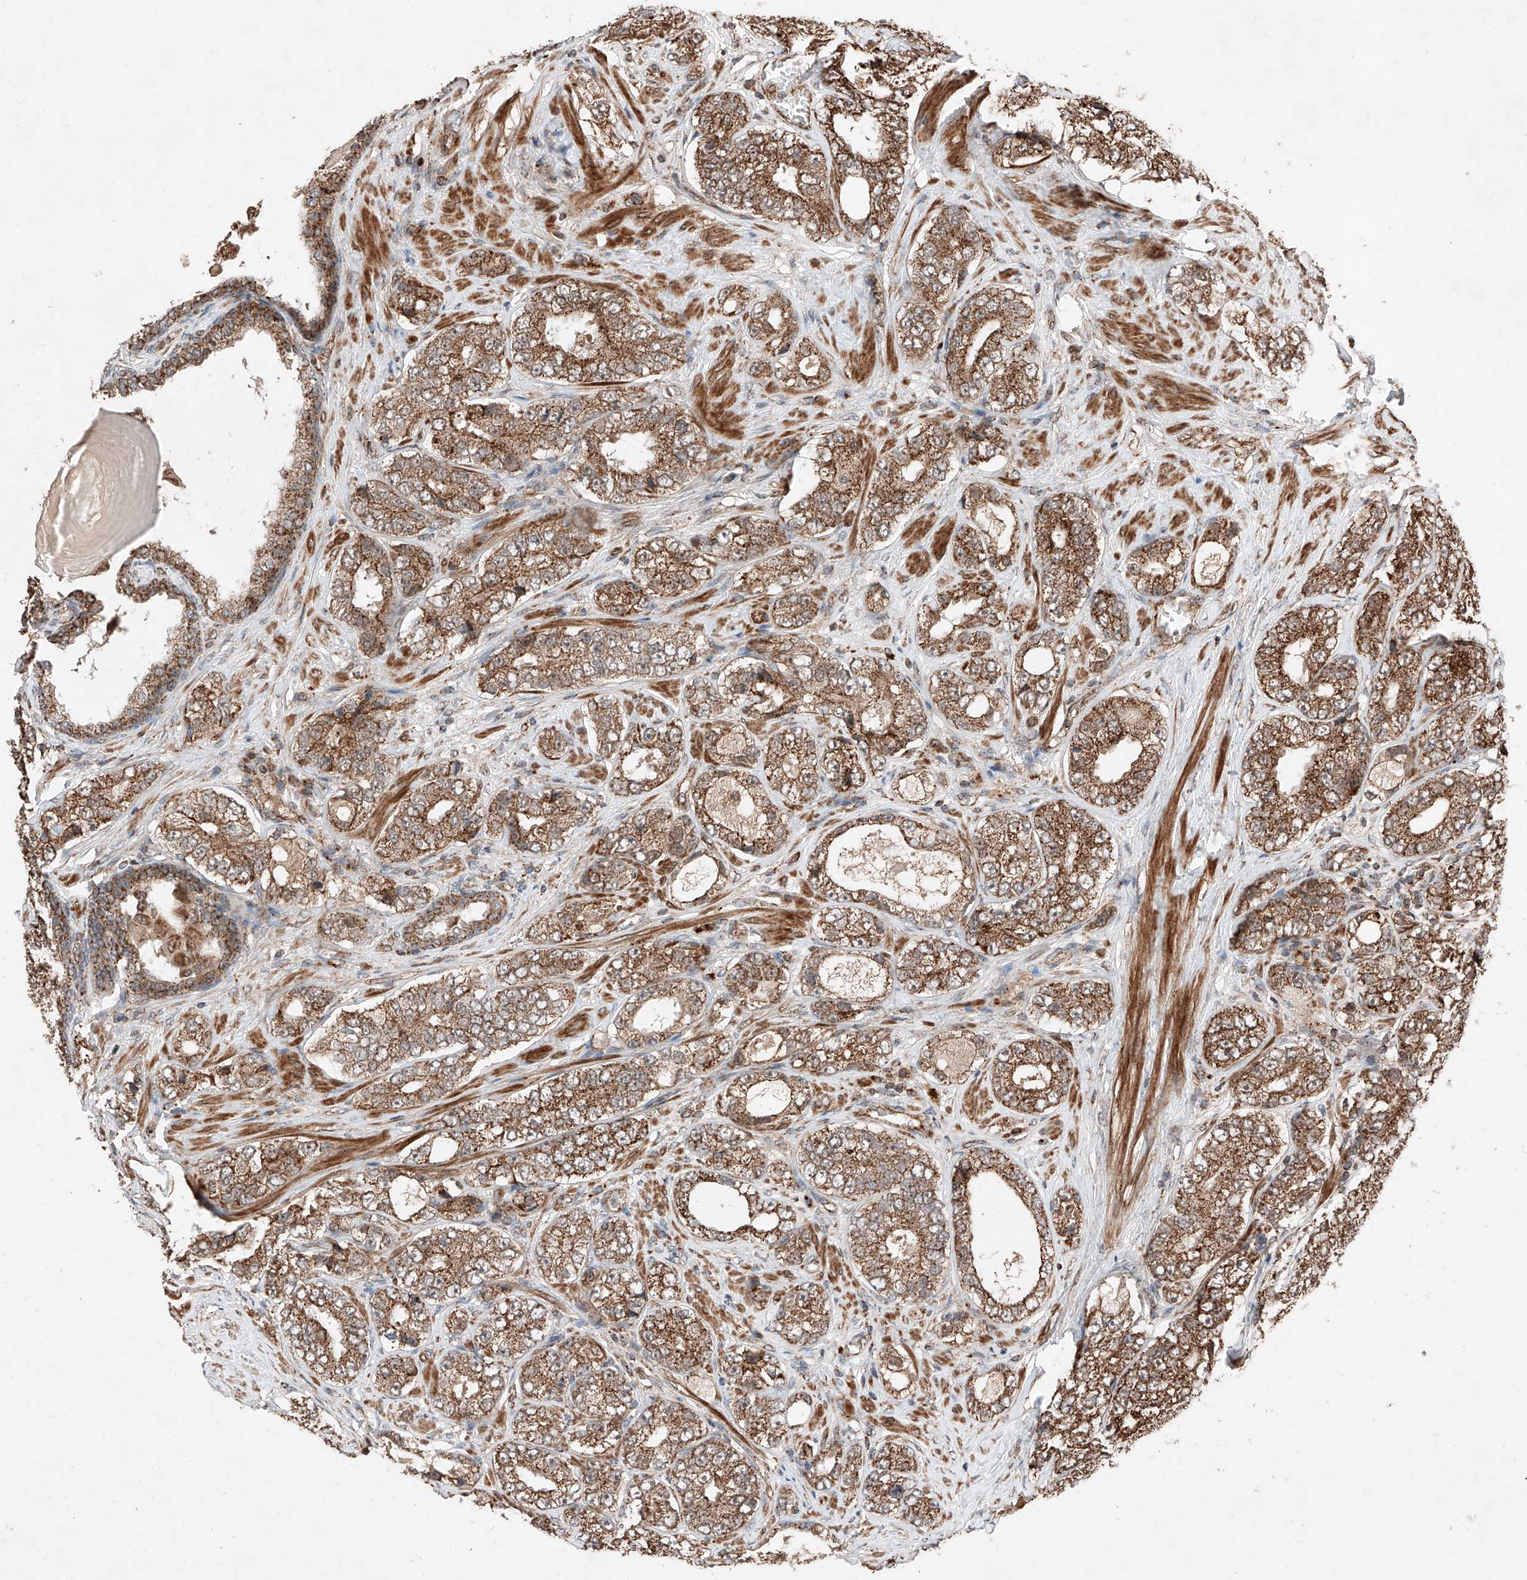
{"staining": {"intensity": "strong", "quantity": ">75%", "location": "cytoplasmic/membranous"}, "tissue": "prostate cancer", "cell_type": "Tumor cells", "image_type": "cancer", "snomed": [{"axis": "morphology", "description": "Adenocarcinoma, High grade"}, {"axis": "topography", "description": "Prostate"}], "caption": "Protein expression analysis of human prostate high-grade adenocarcinoma reveals strong cytoplasmic/membranous expression in about >75% of tumor cells. The staining was performed using DAB, with brown indicating positive protein expression. Nuclei are stained blue with hematoxylin.", "gene": "ZSCAN29", "patient": {"sex": "male", "age": 56}}